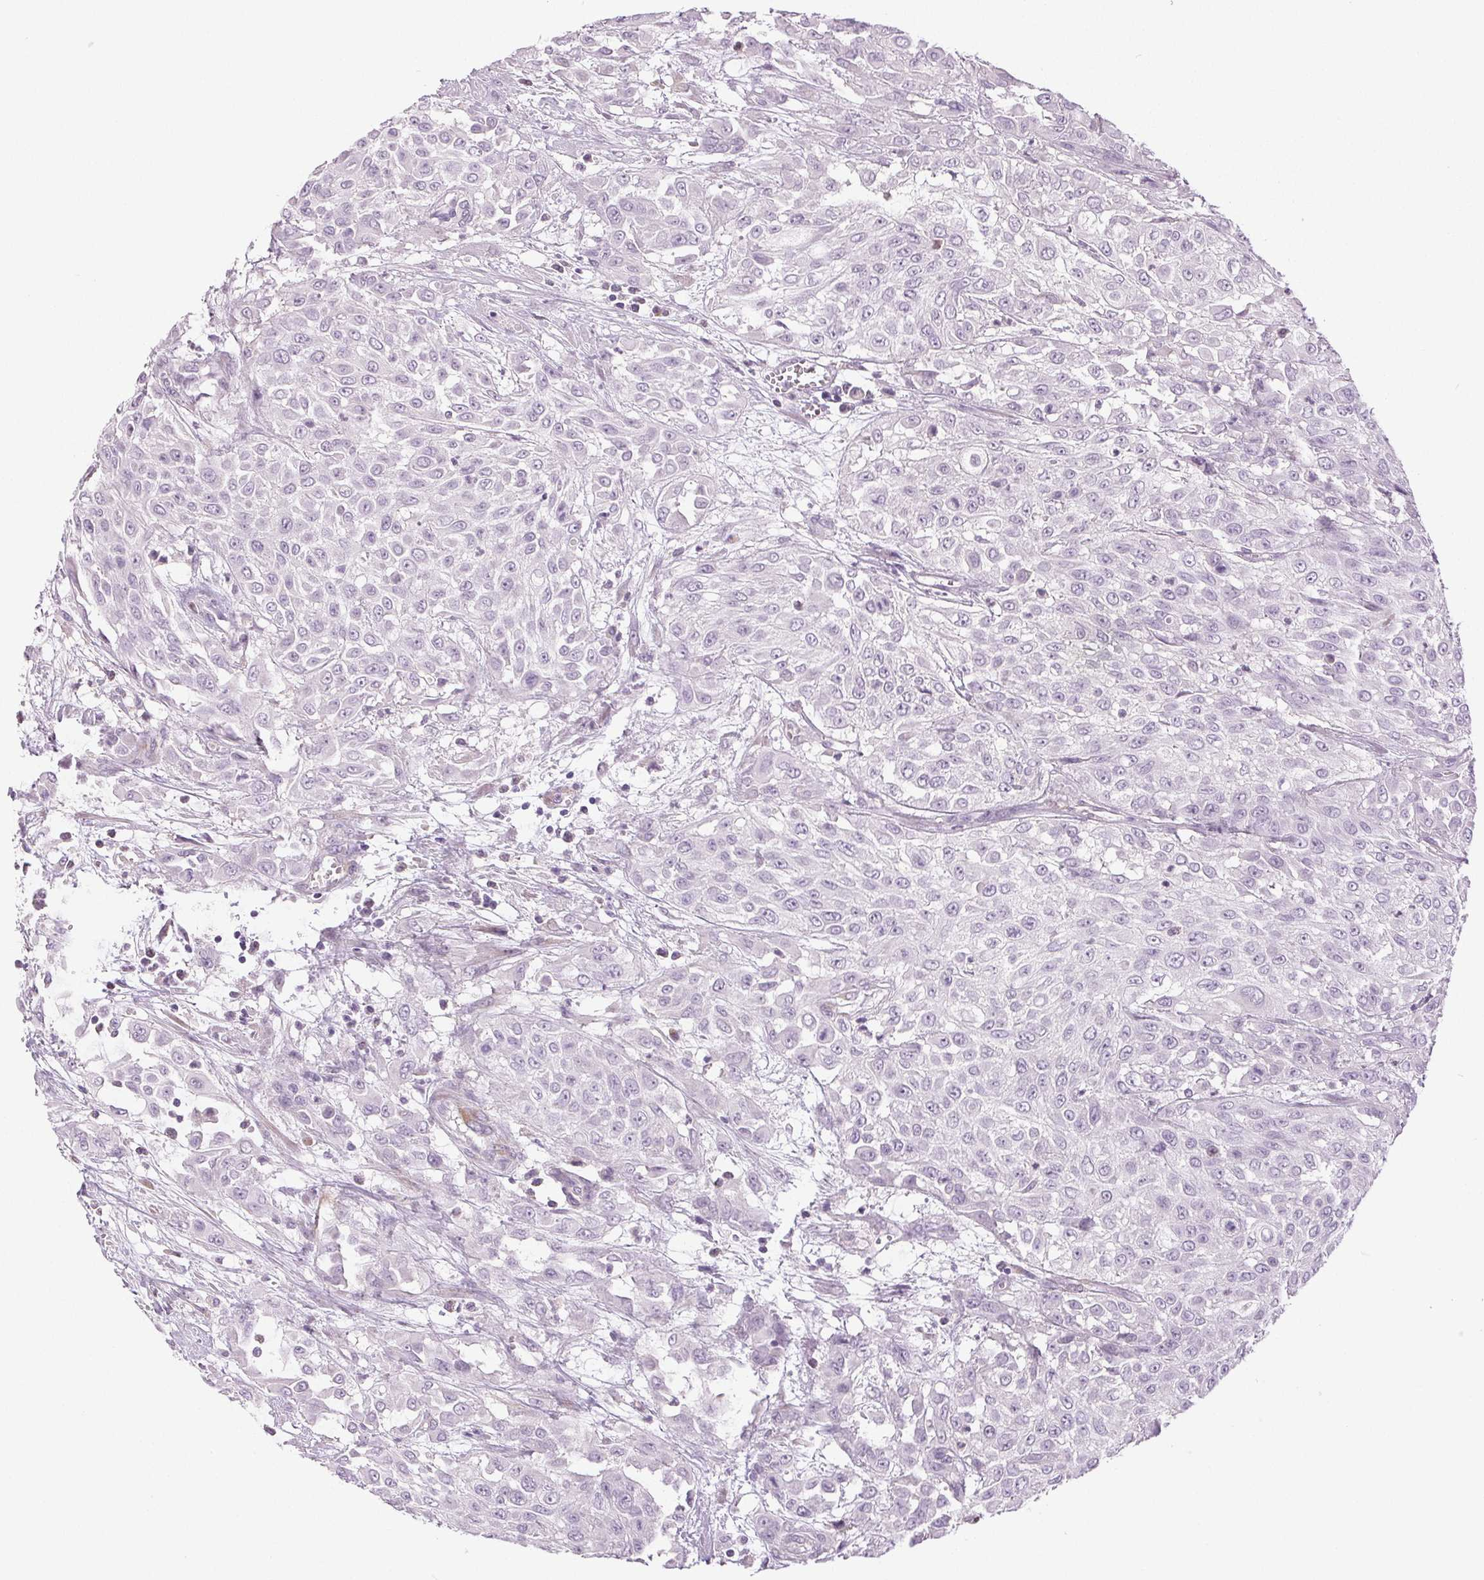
{"staining": {"intensity": "negative", "quantity": "none", "location": "none"}, "tissue": "urothelial cancer", "cell_type": "Tumor cells", "image_type": "cancer", "snomed": [{"axis": "morphology", "description": "Urothelial carcinoma, High grade"}, {"axis": "topography", "description": "Urinary bladder"}], "caption": "A micrograph of human urothelial cancer is negative for staining in tumor cells. (IHC, brightfield microscopy, high magnification).", "gene": "DNAJC6", "patient": {"sex": "male", "age": 57}}